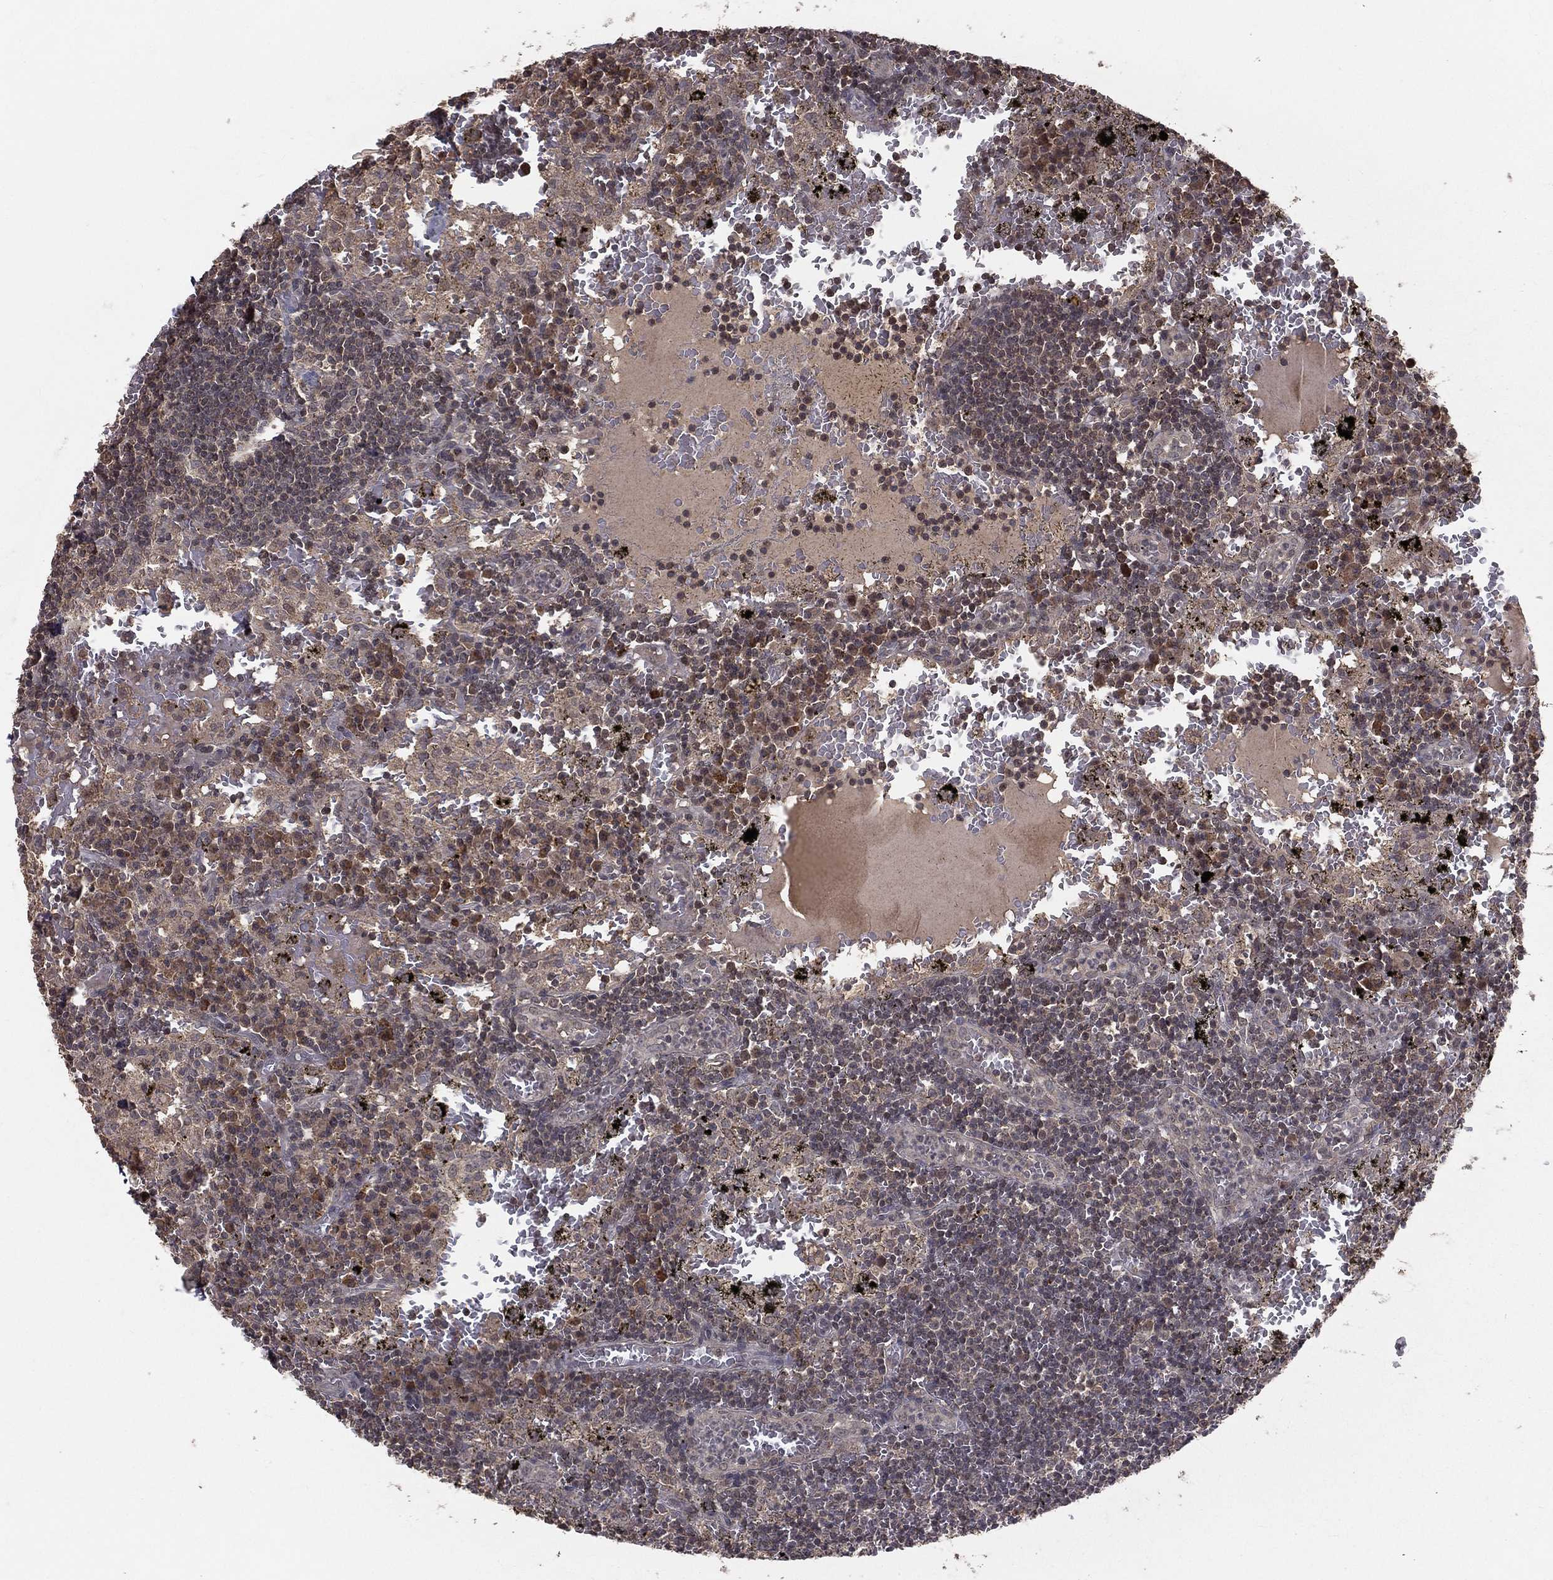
{"staining": {"intensity": "weak", "quantity": "<25%", "location": "cytoplasmic/membranous"}, "tissue": "lymph node", "cell_type": "Germinal center cells", "image_type": "normal", "snomed": [{"axis": "morphology", "description": "Normal tissue, NOS"}, {"axis": "topography", "description": "Lymph node"}], "caption": "The photomicrograph shows no significant expression in germinal center cells of lymph node.", "gene": "ZDHHC15", "patient": {"sex": "male", "age": 62}}